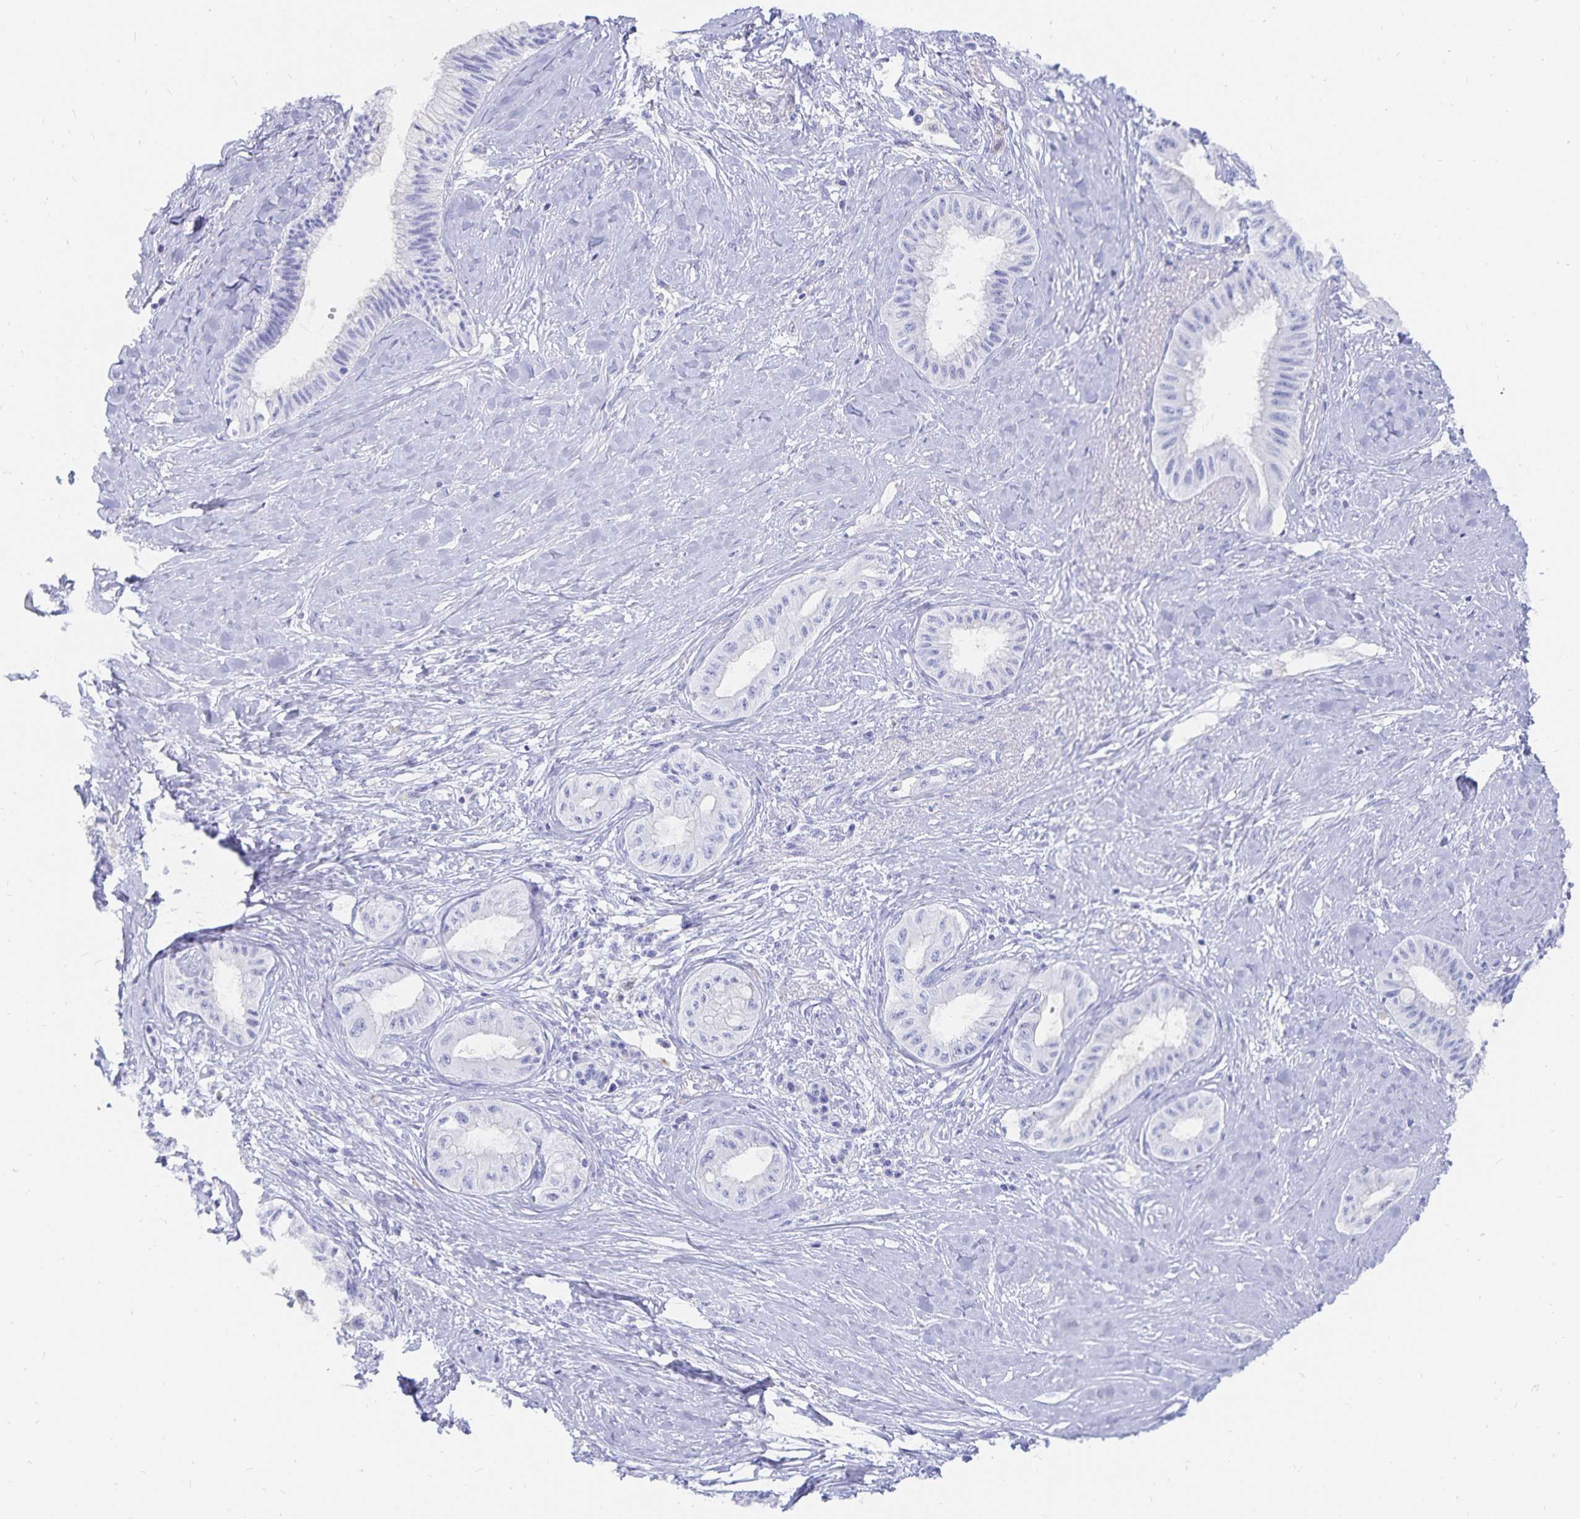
{"staining": {"intensity": "negative", "quantity": "none", "location": "none"}, "tissue": "pancreatic cancer", "cell_type": "Tumor cells", "image_type": "cancer", "snomed": [{"axis": "morphology", "description": "Adenocarcinoma, NOS"}, {"axis": "topography", "description": "Pancreas"}], "caption": "Immunohistochemistry of pancreatic cancer demonstrates no expression in tumor cells.", "gene": "INSL5", "patient": {"sex": "male", "age": 71}}